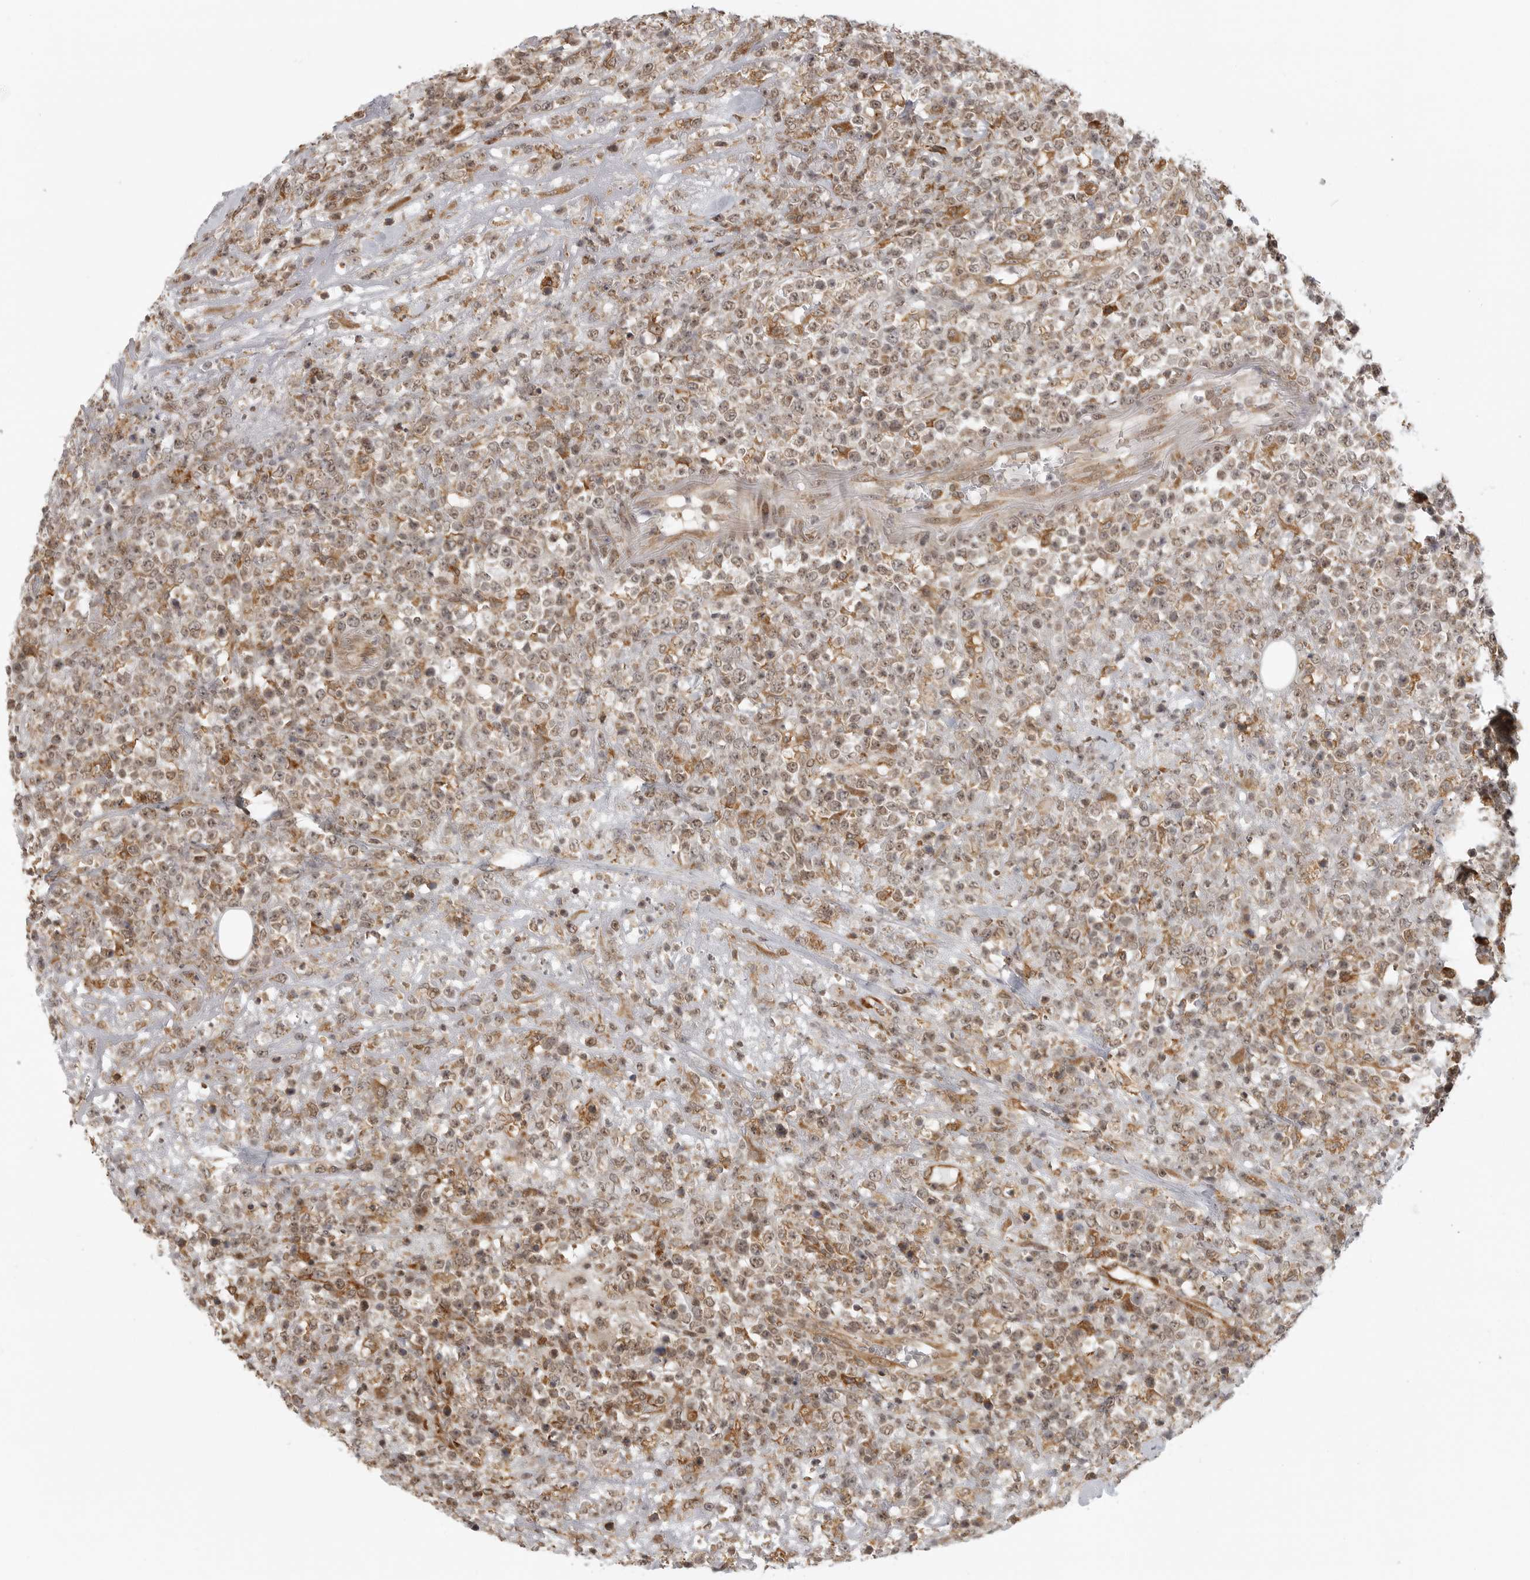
{"staining": {"intensity": "weak", "quantity": ">75%", "location": "nuclear"}, "tissue": "lymphoma", "cell_type": "Tumor cells", "image_type": "cancer", "snomed": [{"axis": "morphology", "description": "Malignant lymphoma, non-Hodgkin's type, High grade"}, {"axis": "topography", "description": "Colon"}], "caption": "The image exhibits a brown stain indicating the presence of a protein in the nuclear of tumor cells in lymphoma.", "gene": "ISG20L2", "patient": {"sex": "female", "age": 53}}